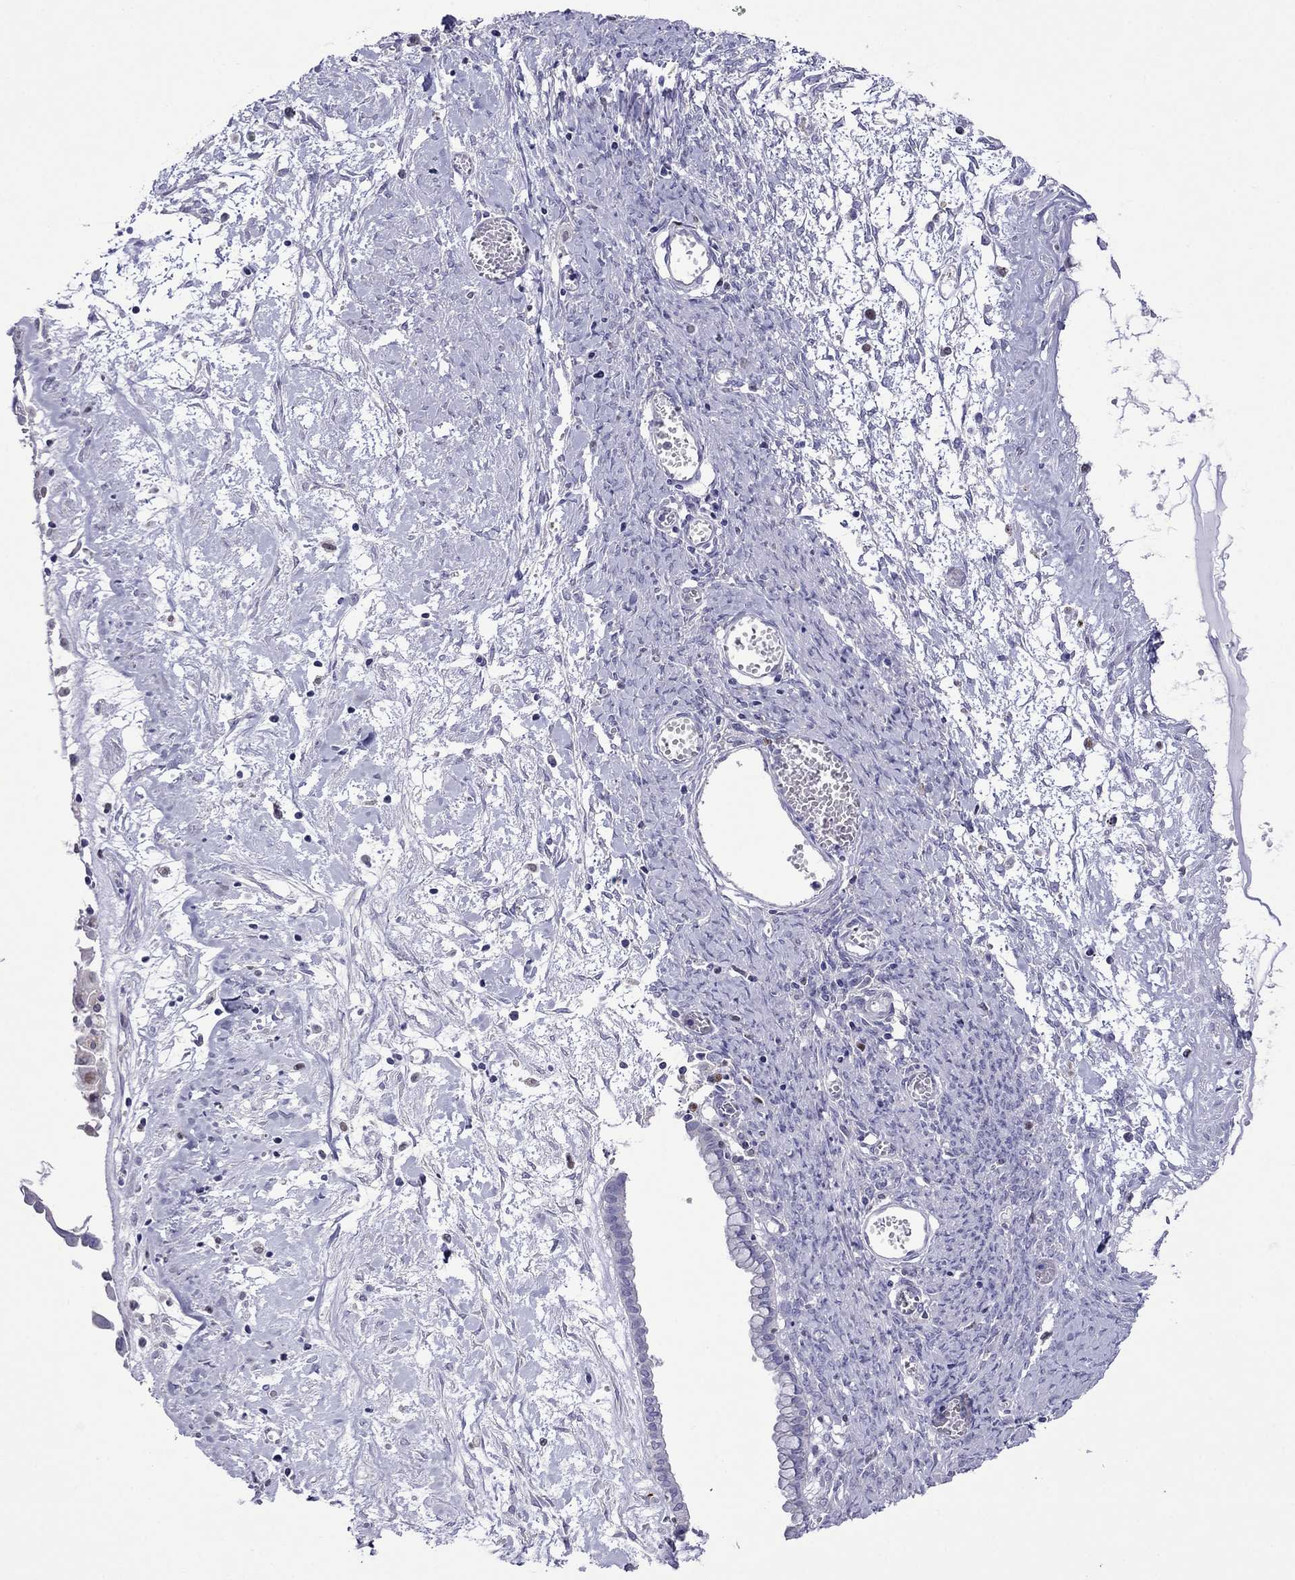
{"staining": {"intensity": "negative", "quantity": "none", "location": "none"}, "tissue": "ovarian cancer", "cell_type": "Tumor cells", "image_type": "cancer", "snomed": [{"axis": "morphology", "description": "Cystadenocarcinoma, mucinous, NOS"}, {"axis": "topography", "description": "Ovary"}], "caption": "There is no significant positivity in tumor cells of ovarian cancer.", "gene": "MPZ", "patient": {"sex": "female", "age": 67}}